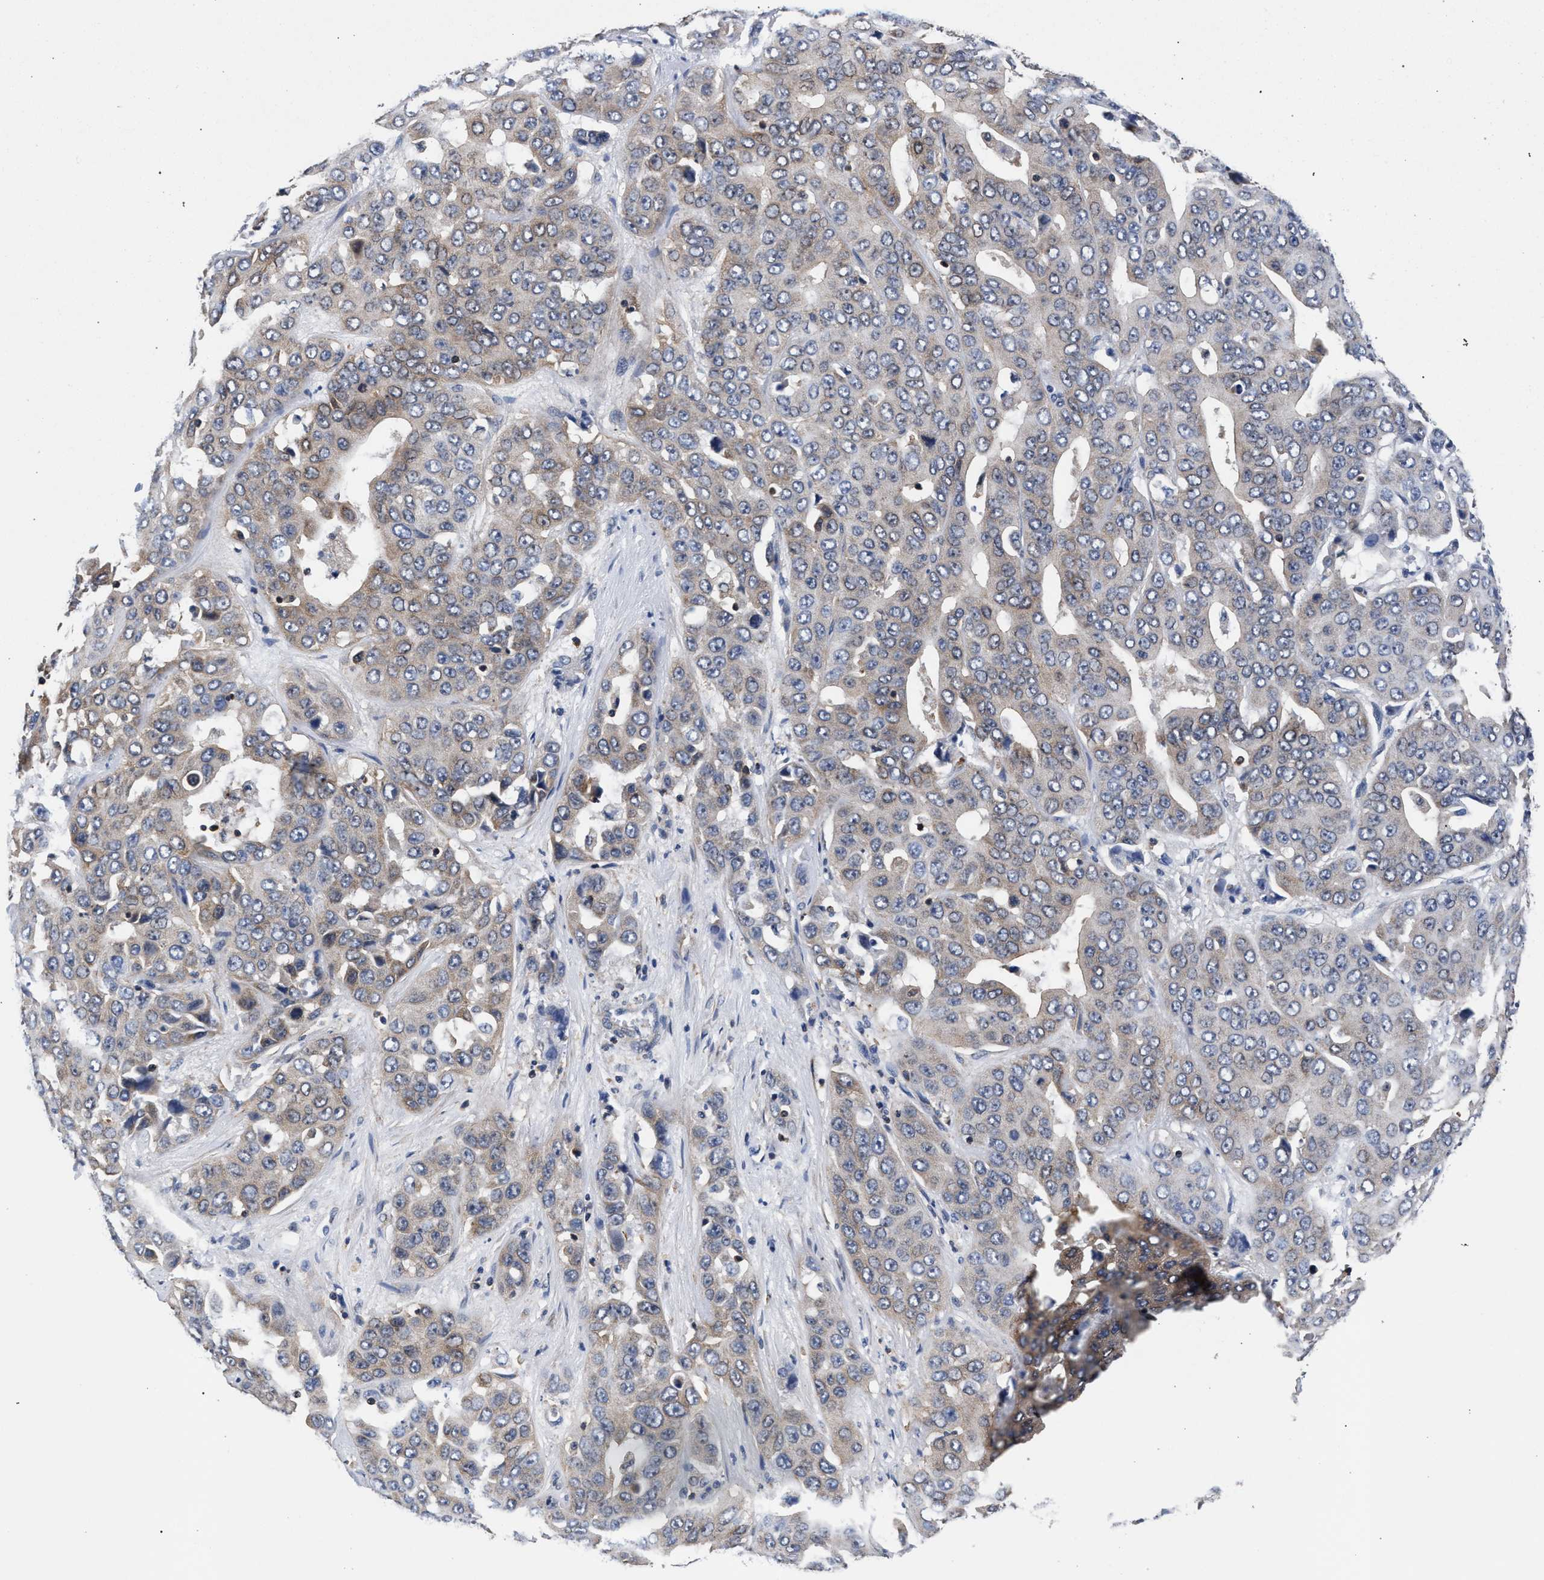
{"staining": {"intensity": "weak", "quantity": "<25%", "location": "cytoplasmic/membranous"}, "tissue": "liver cancer", "cell_type": "Tumor cells", "image_type": "cancer", "snomed": [{"axis": "morphology", "description": "Cholangiocarcinoma"}, {"axis": "topography", "description": "Liver"}], "caption": "The image reveals no staining of tumor cells in liver cancer (cholangiocarcinoma).", "gene": "LASP1", "patient": {"sex": "female", "age": 52}}